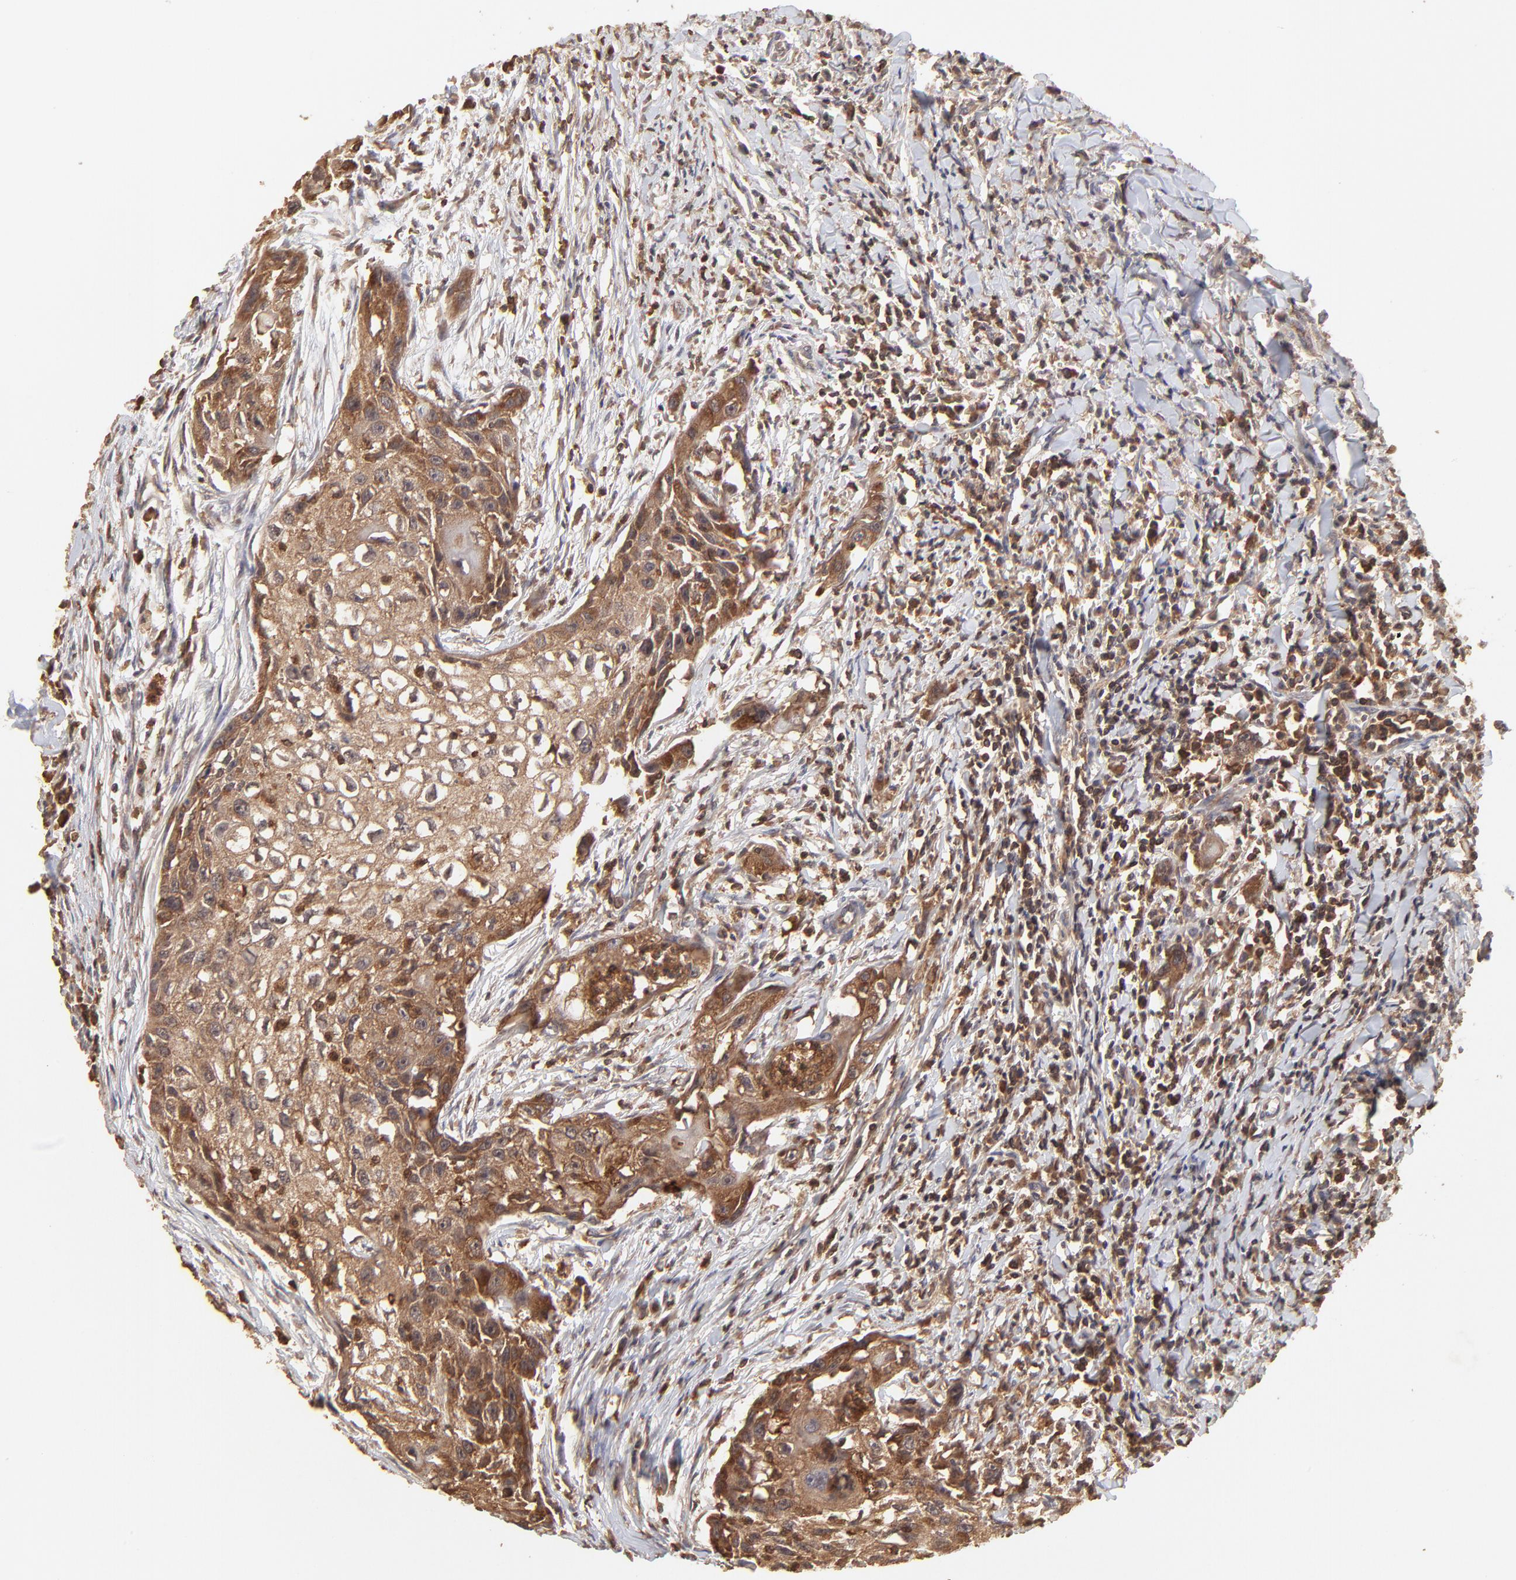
{"staining": {"intensity": "strong", "quantity": ">75%", "location": "cytoplasmic/membranous"}, "tissue": "head and neck cancer", "cell_type": "Tumor cells", "image_type": "cancer", "snomed": [{"axis": "morphology", "description": "Squamous cell carcinoma, NOS"}, {"axis": "topography", "description": "Head-Neck"}], "caption": "Head and neck cancer (squamous cell carcinoma) was stained to show a protein in brown. There is high levels of strong cytoplasmic/membranous expression in about >75% of tumor cells.", "gene": "STON2", "patient": {"sex": "male", "age": 64}}